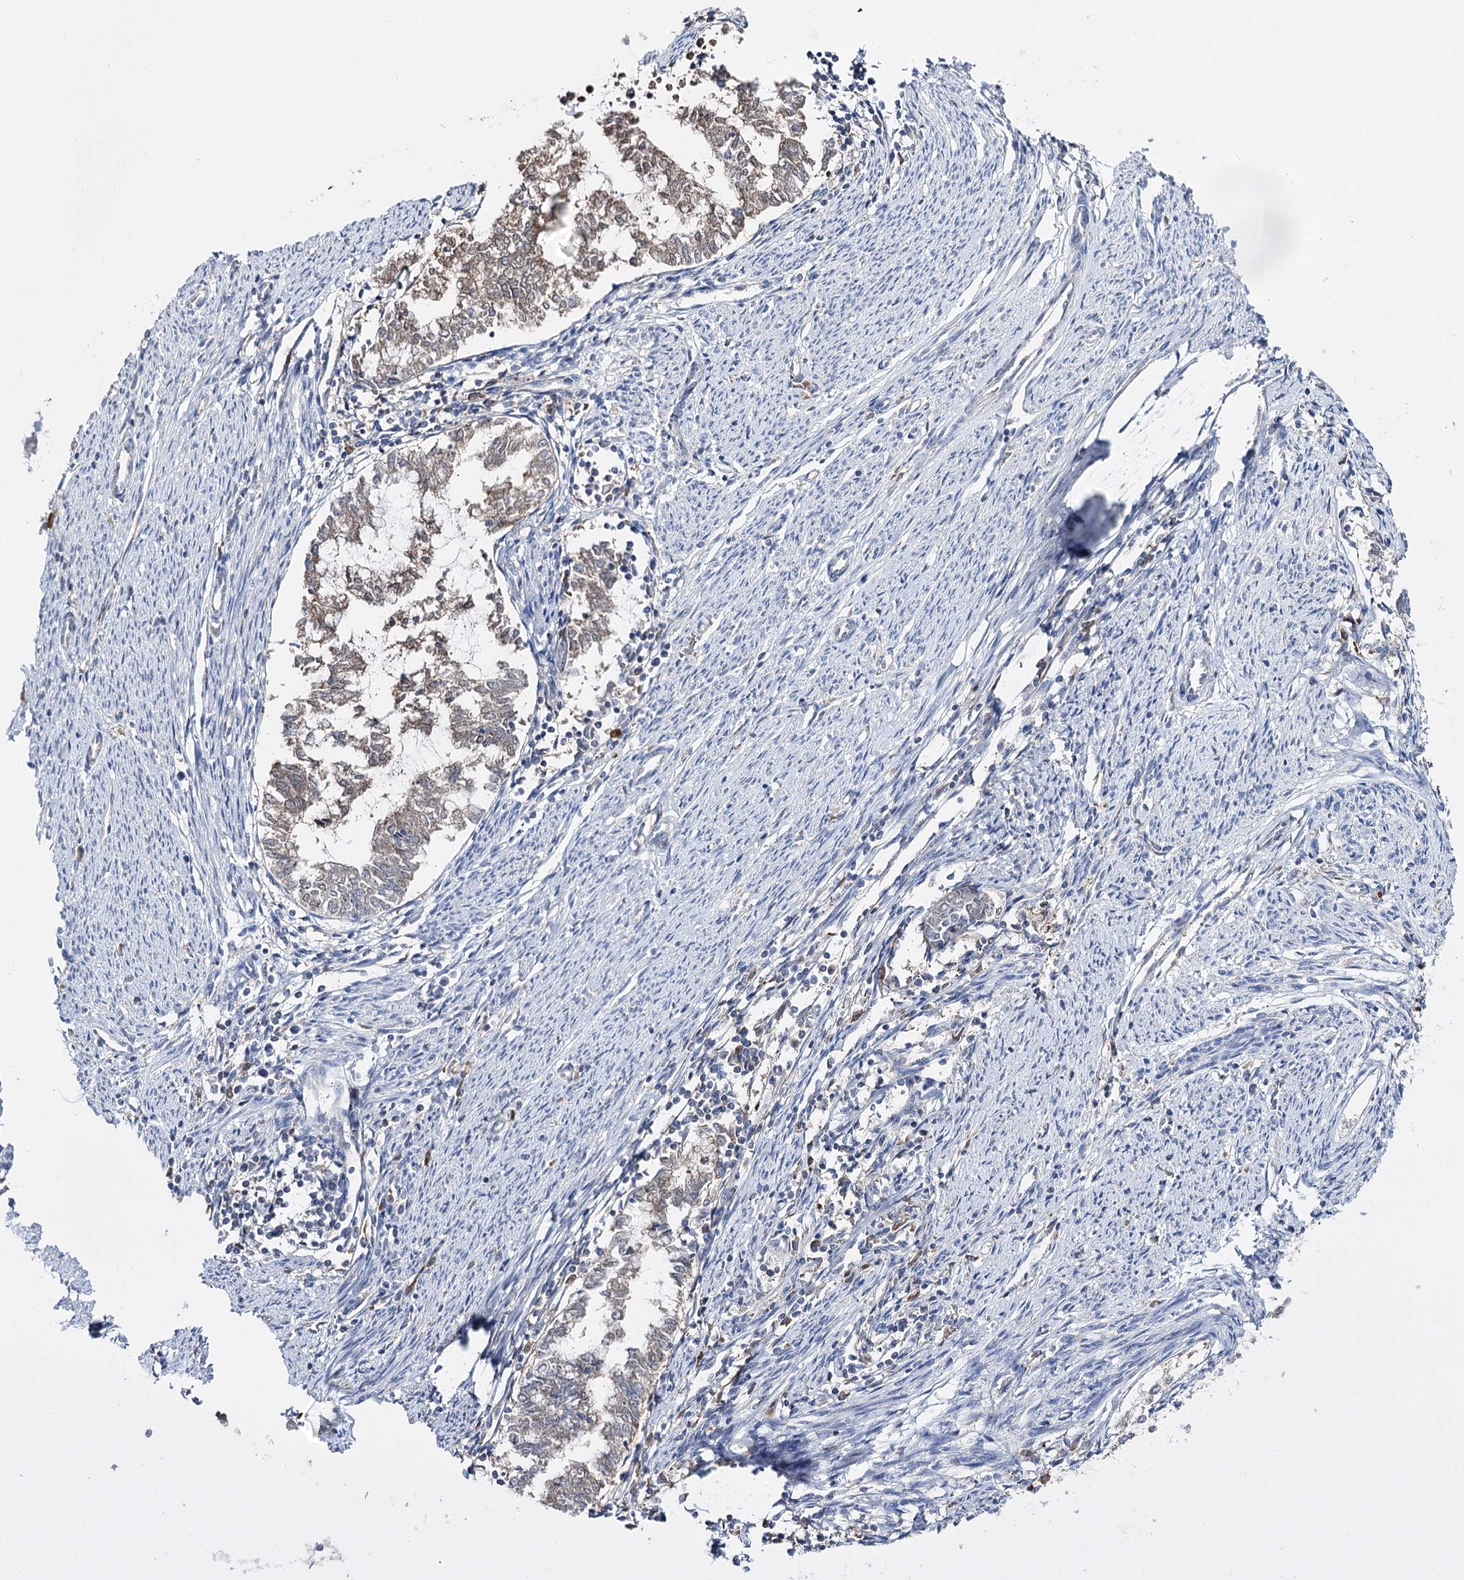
{"staining": {"intensity": "weak", "quantity": ">75%", "location": "cytoplasmic/membranous"}, "tissue": "endometrial cancer", "cell_type": "Tumor cells", "image_type": "cancer", "snomed": [{"axis": "morphology", "description": "Adenocarcinoma, NOS"}, {"axis": "topography", "description": "Endometrium"}], "caption": "DAB (3,3'-diaminobenzidine) immunohistochemical staining of human endometrial cancer shows weak cytoplasmic/membranous protein positivity in approximately >75% of tumor cells.", "gene": "PTER", "patient": {"sex": "female", "age": 79}}